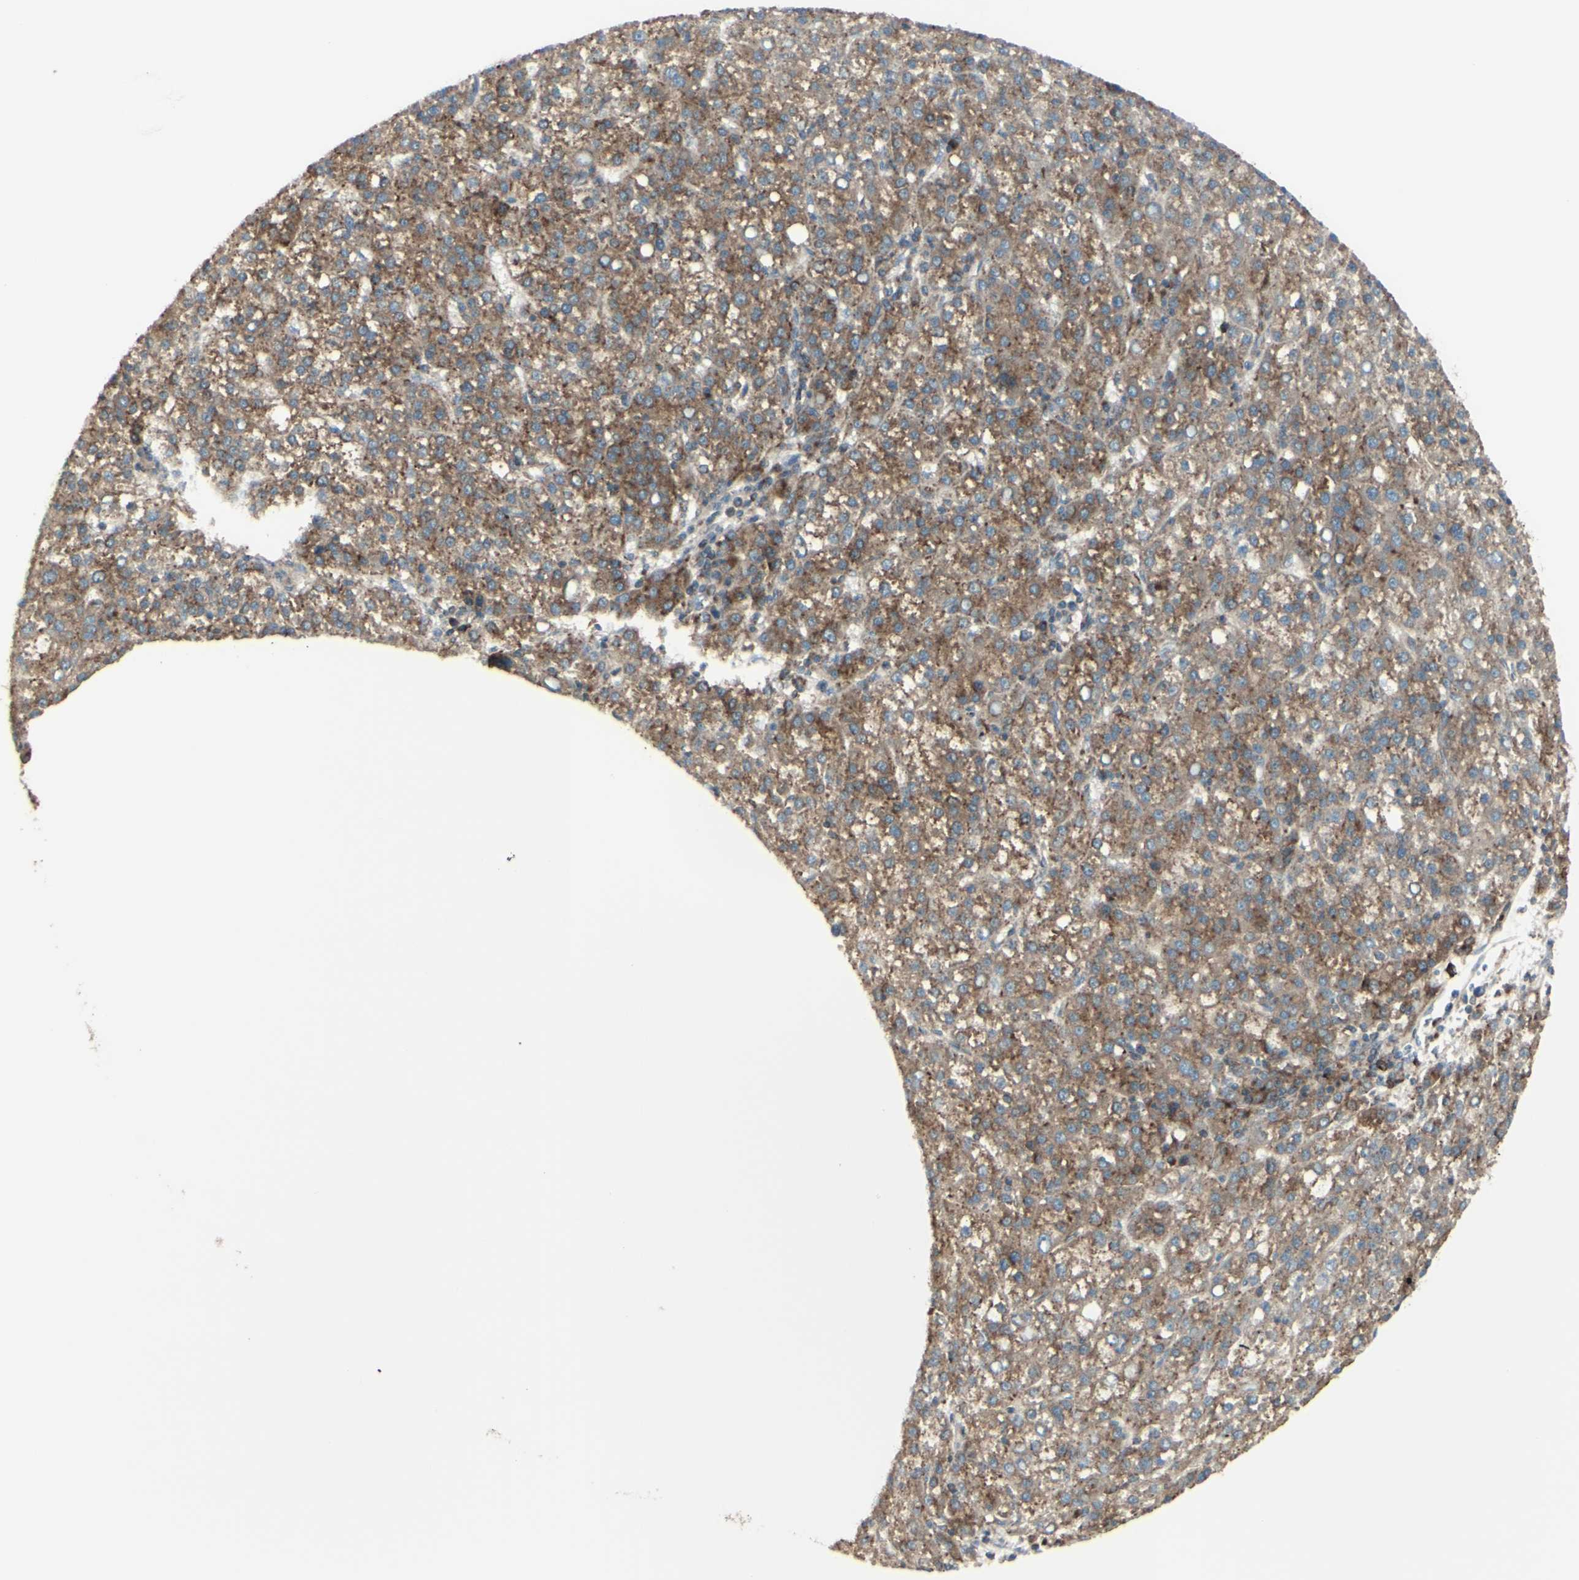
{"staining": {"intensity": "moderate", "quantity": ">75%", "location": "cytoplasmic/membranous"}, "tissue": "liver cancer", "cell_type": "Tumor cells", "image_type": "cancer", "snomed": [{"axis": "morphology", "description": "Carcinoma, Hepatocellular, NOS"}, {"axis": "topography", "description": "Liver"}], "caption": "Tumor cells reveal medium levels of moderate cytoplasmic/membranous expression in about >75% of cells in human hepatocellular carcinoma (liver).", "gene": "NAPA", "patient": {"sex": "female", "age": 58}}